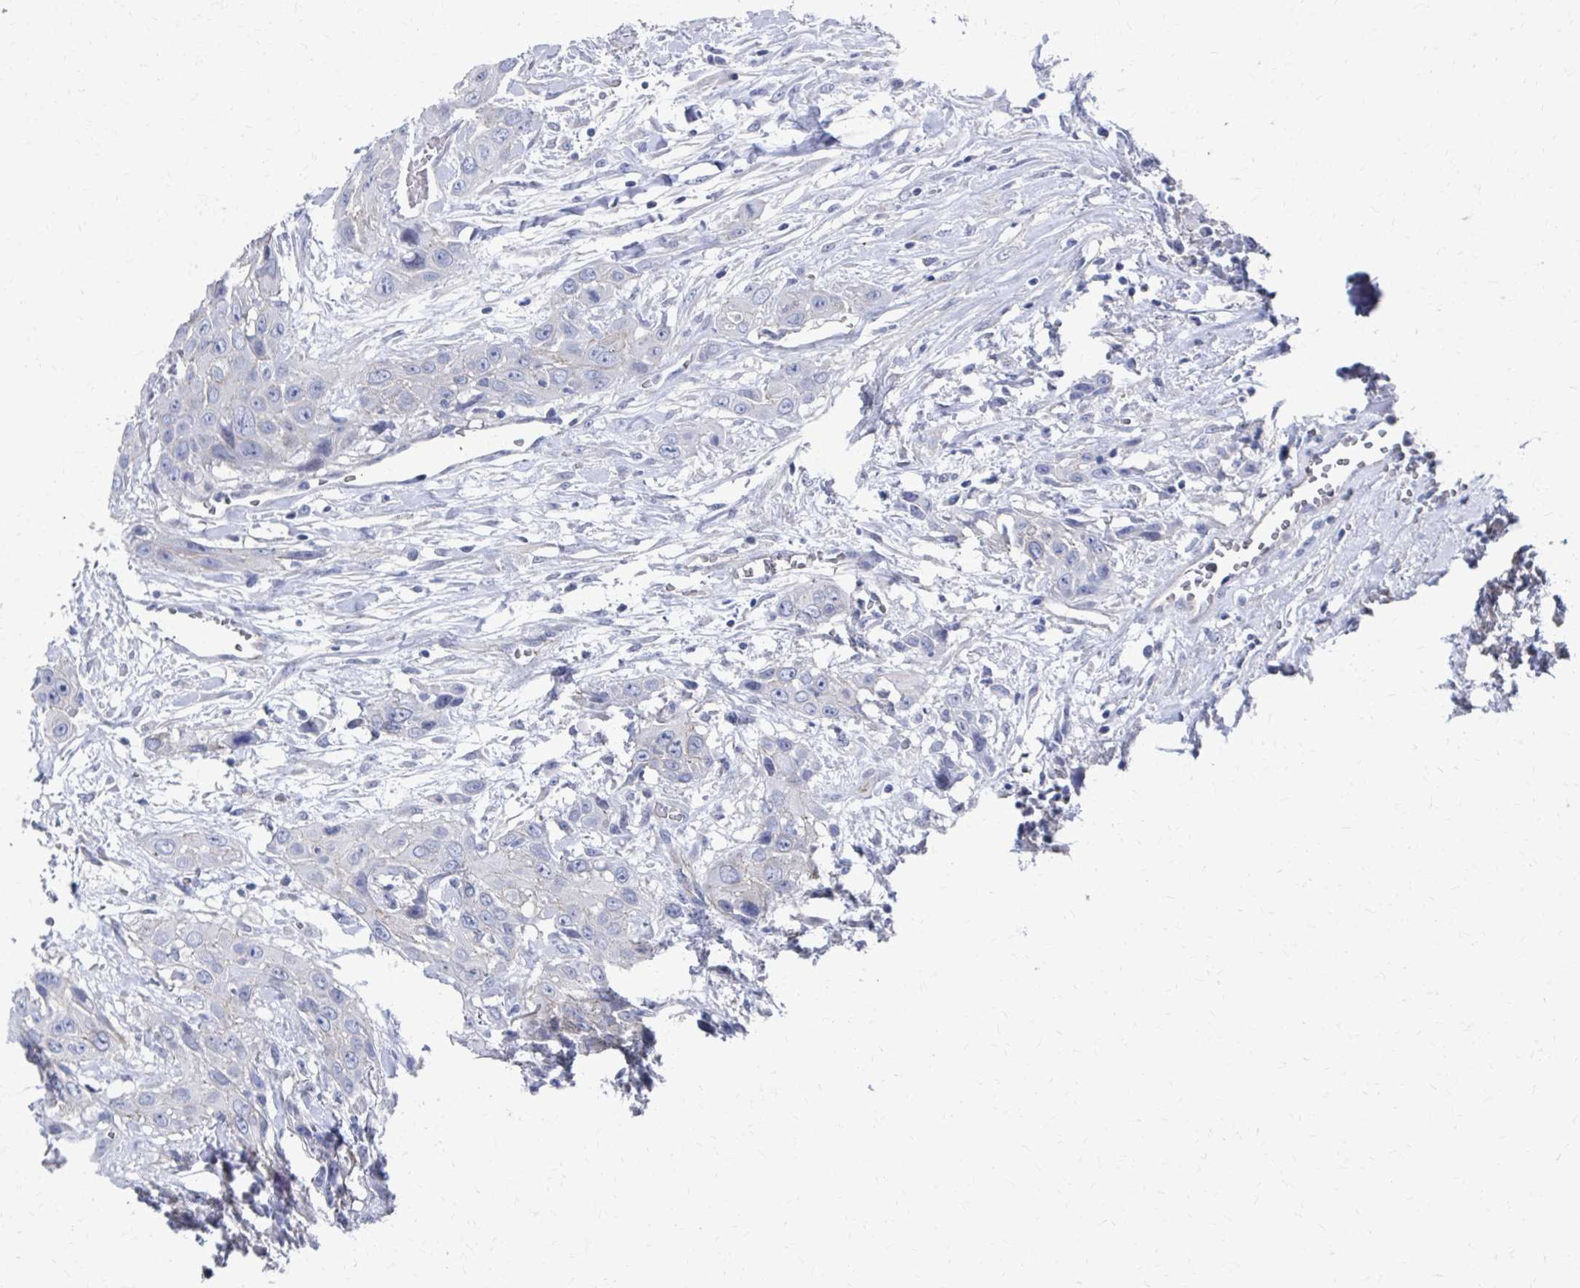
{"staining": {"intensity": "negative", "quantity": "none", "location": "none"}, "tissue": "head and neck cancer", "cell_type": "Tumor cells", "image_type": "cancer", "snomed": [{"axis": "morphology", "description": "Squamous cell carcinoma, NOS"}, {"axis": "topography", "description": "Head-Neck"}], "caption": "Tumor cells show no significant staining in head and neck squamous cell carcinoma.", "gene": "PLEKHG7", "patient": {"sex": "male", "age": 81}}